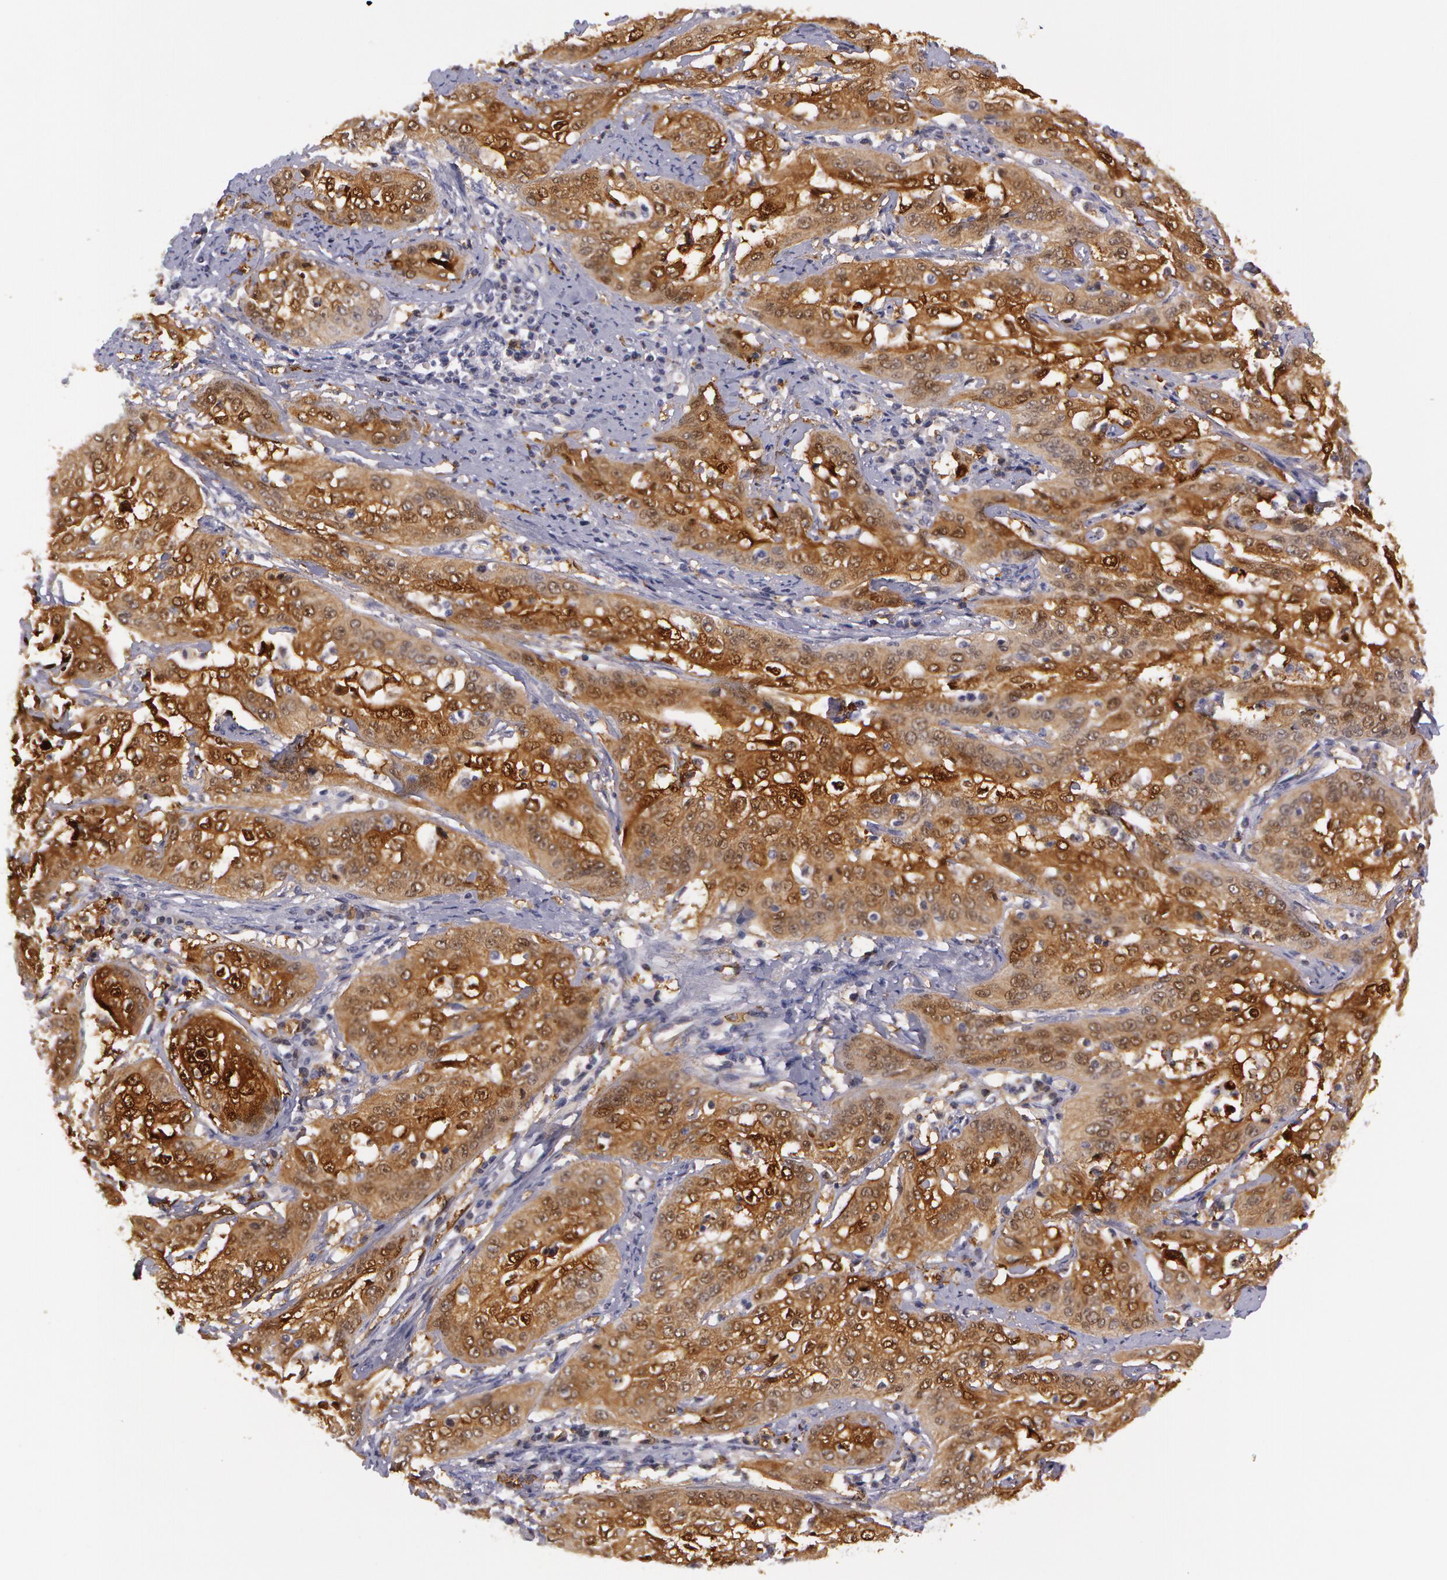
{"staining": {"intensity": "moderate", "quantity": ">75%", "location": "cytoplasmic/membranous,nuclear"}, "tissue": "cervical cancer", "cell_type": "Tumor cells", "image_type": "cancer", "snomed": [{"axis": "morphology", "description": "Squamous cell carcinoma, NOS"}, {"axis": "topography", "description": "Cervix"}], "caption": "Squamous cell carcinoma (cervical) was stained to show a protein in brown. There is medium levels of moderate cytoplasmic/membranous and nuclear positivity in about >75% of tumor cells.", "gene": "IL1RN", "patient": {"sex": "female", "age": 41}}